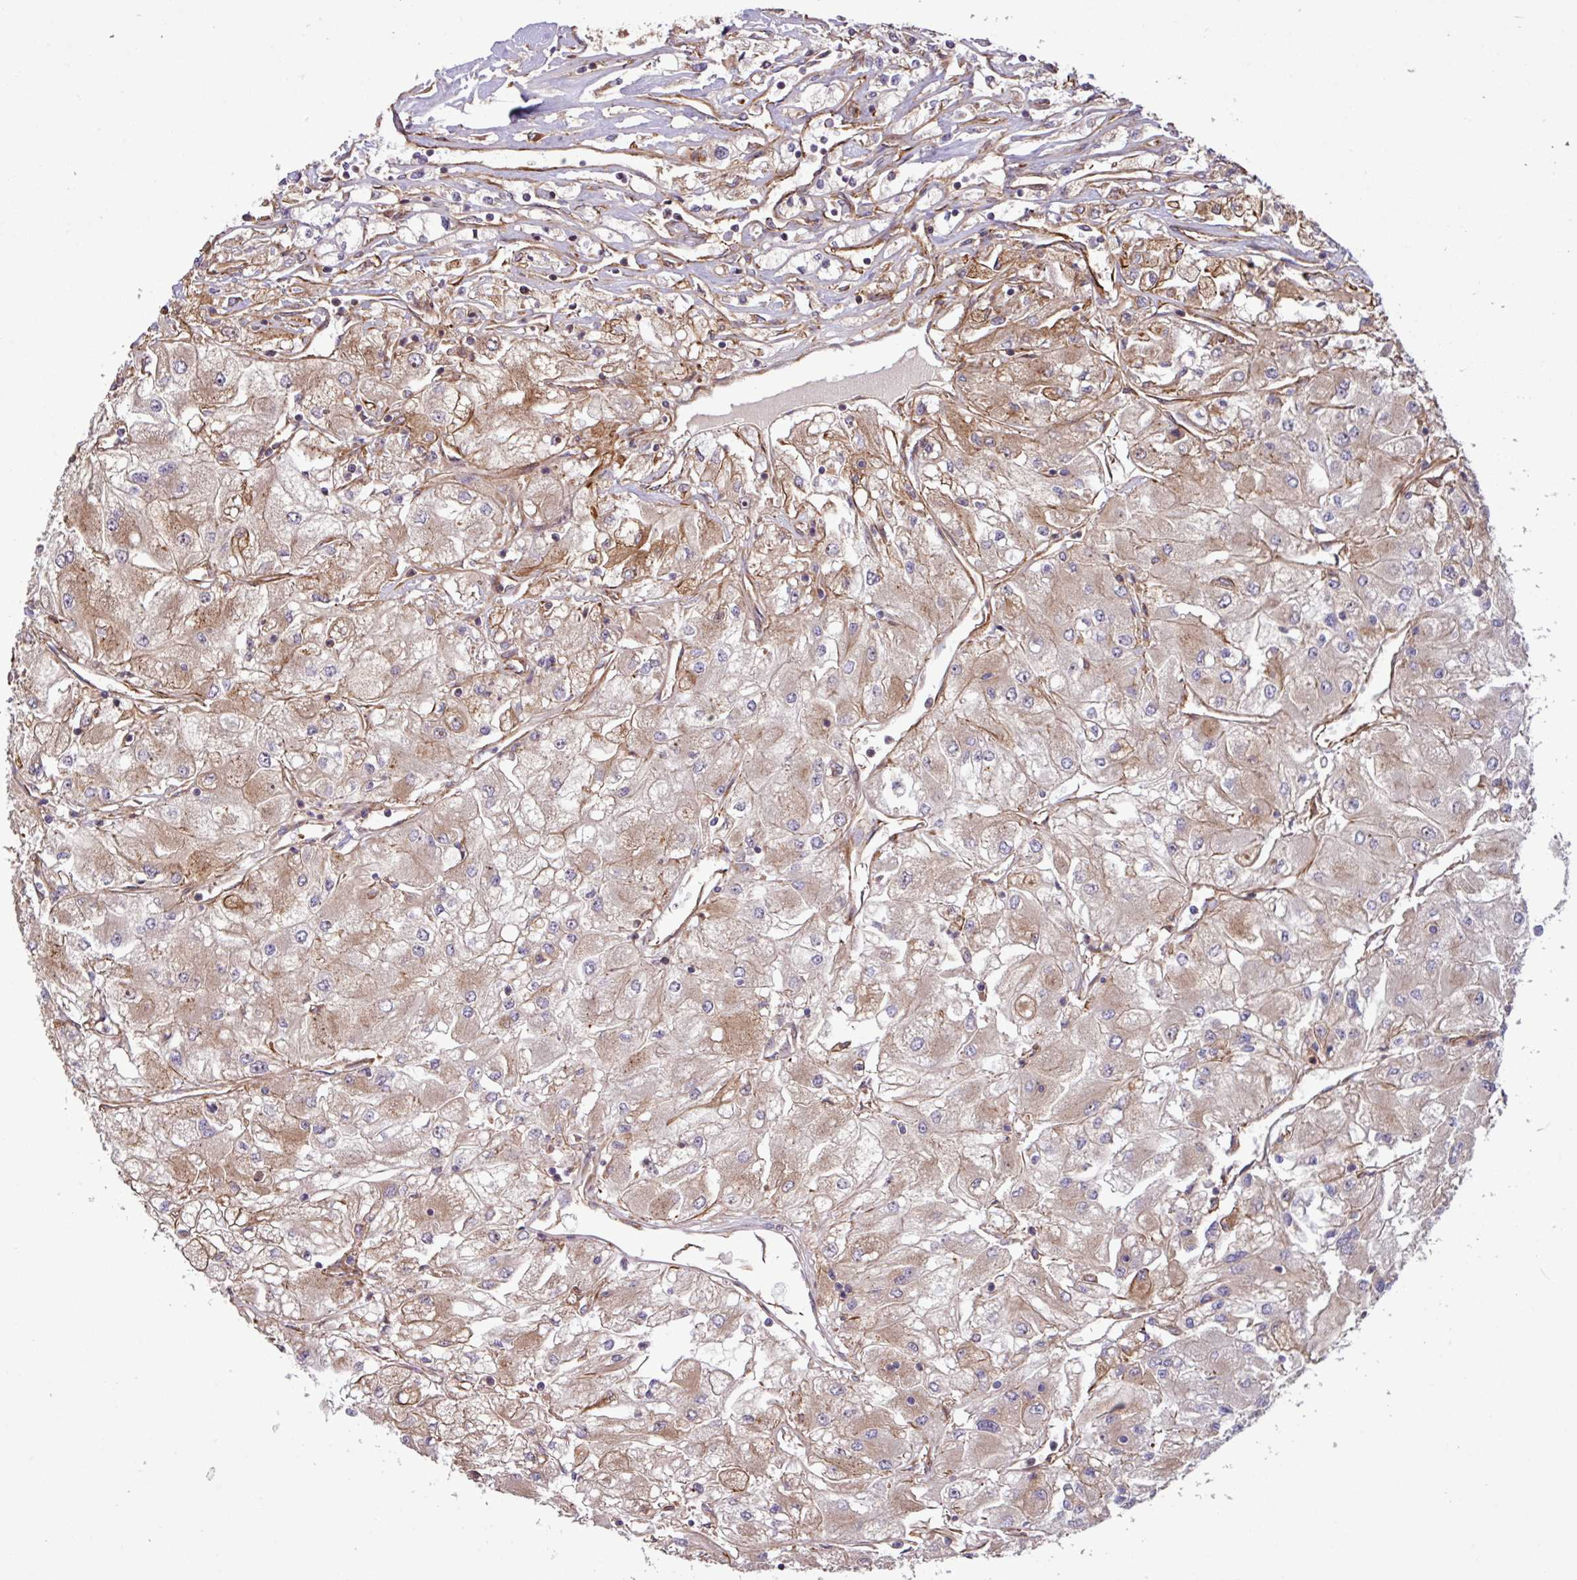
{"staining": {"intensity": "weak", "quantity": "25%-75%", "location": "cytoplasmic/membranous"}, "tissue": "renal cancer", "cell_type": "Tumor cells", "image_type": "cancer", "snomed": [{"axis": "morphology", "description": "Adenocarcinoma, NOS"}, {"axis": "topography", "description": "Kidney"}], "caption": "An image of renal cancer stained for a protein exhibits weak cytoplasmic/membranous brown staining in tumor cells. The staining is performed using DAB (3,3'-diaminobenzidine) brown chromogen to label protein expression. The nuclei are counter-stained blue using hematoxylin.", "gene": "ZNF300", "patient": {"sex": "male", "age": 80}}